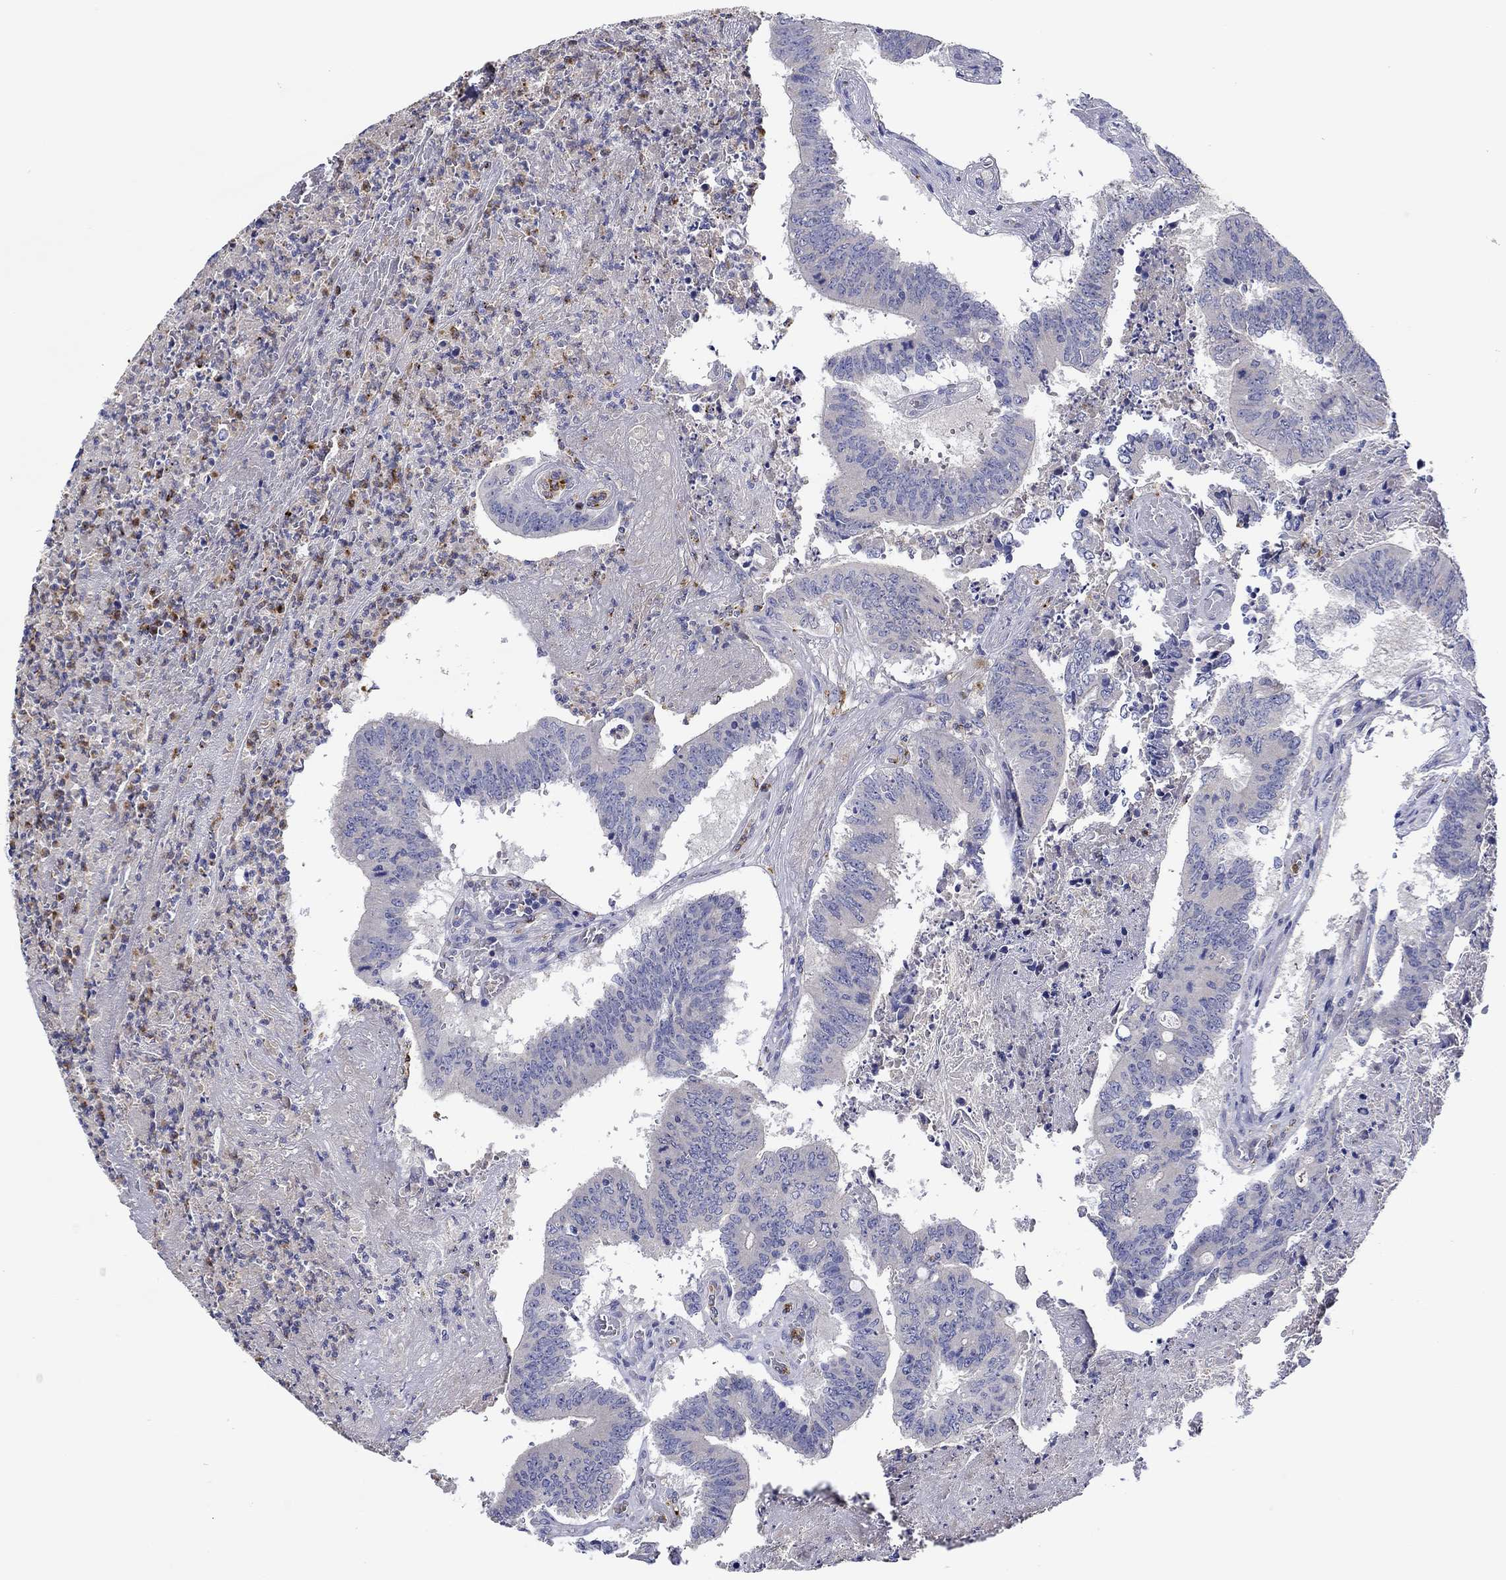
{"staining": {"intensity": "negative", "quantity": "none", "location": "none"}, "tissue": "colorectal cancer", "cell_type": "Tumor cells", "image_type": "cancer", "snomed": [{"axis": "morphology", "description": "Adenocarcinoma, NOS"}, {"axis": "topography", "description": "Colon"}], "caption": "This micrograph is of colorectal cancer stained with IHC to label a protein in brown with the nuclei are counter-stained blue. There is no expression in tumor cells. (DAB (3,3'-diaminobenzidine) IHC with hematoxylin counter stain).", "gene": "CHIT1", "patient": {"sex": "female", "age": 70}}